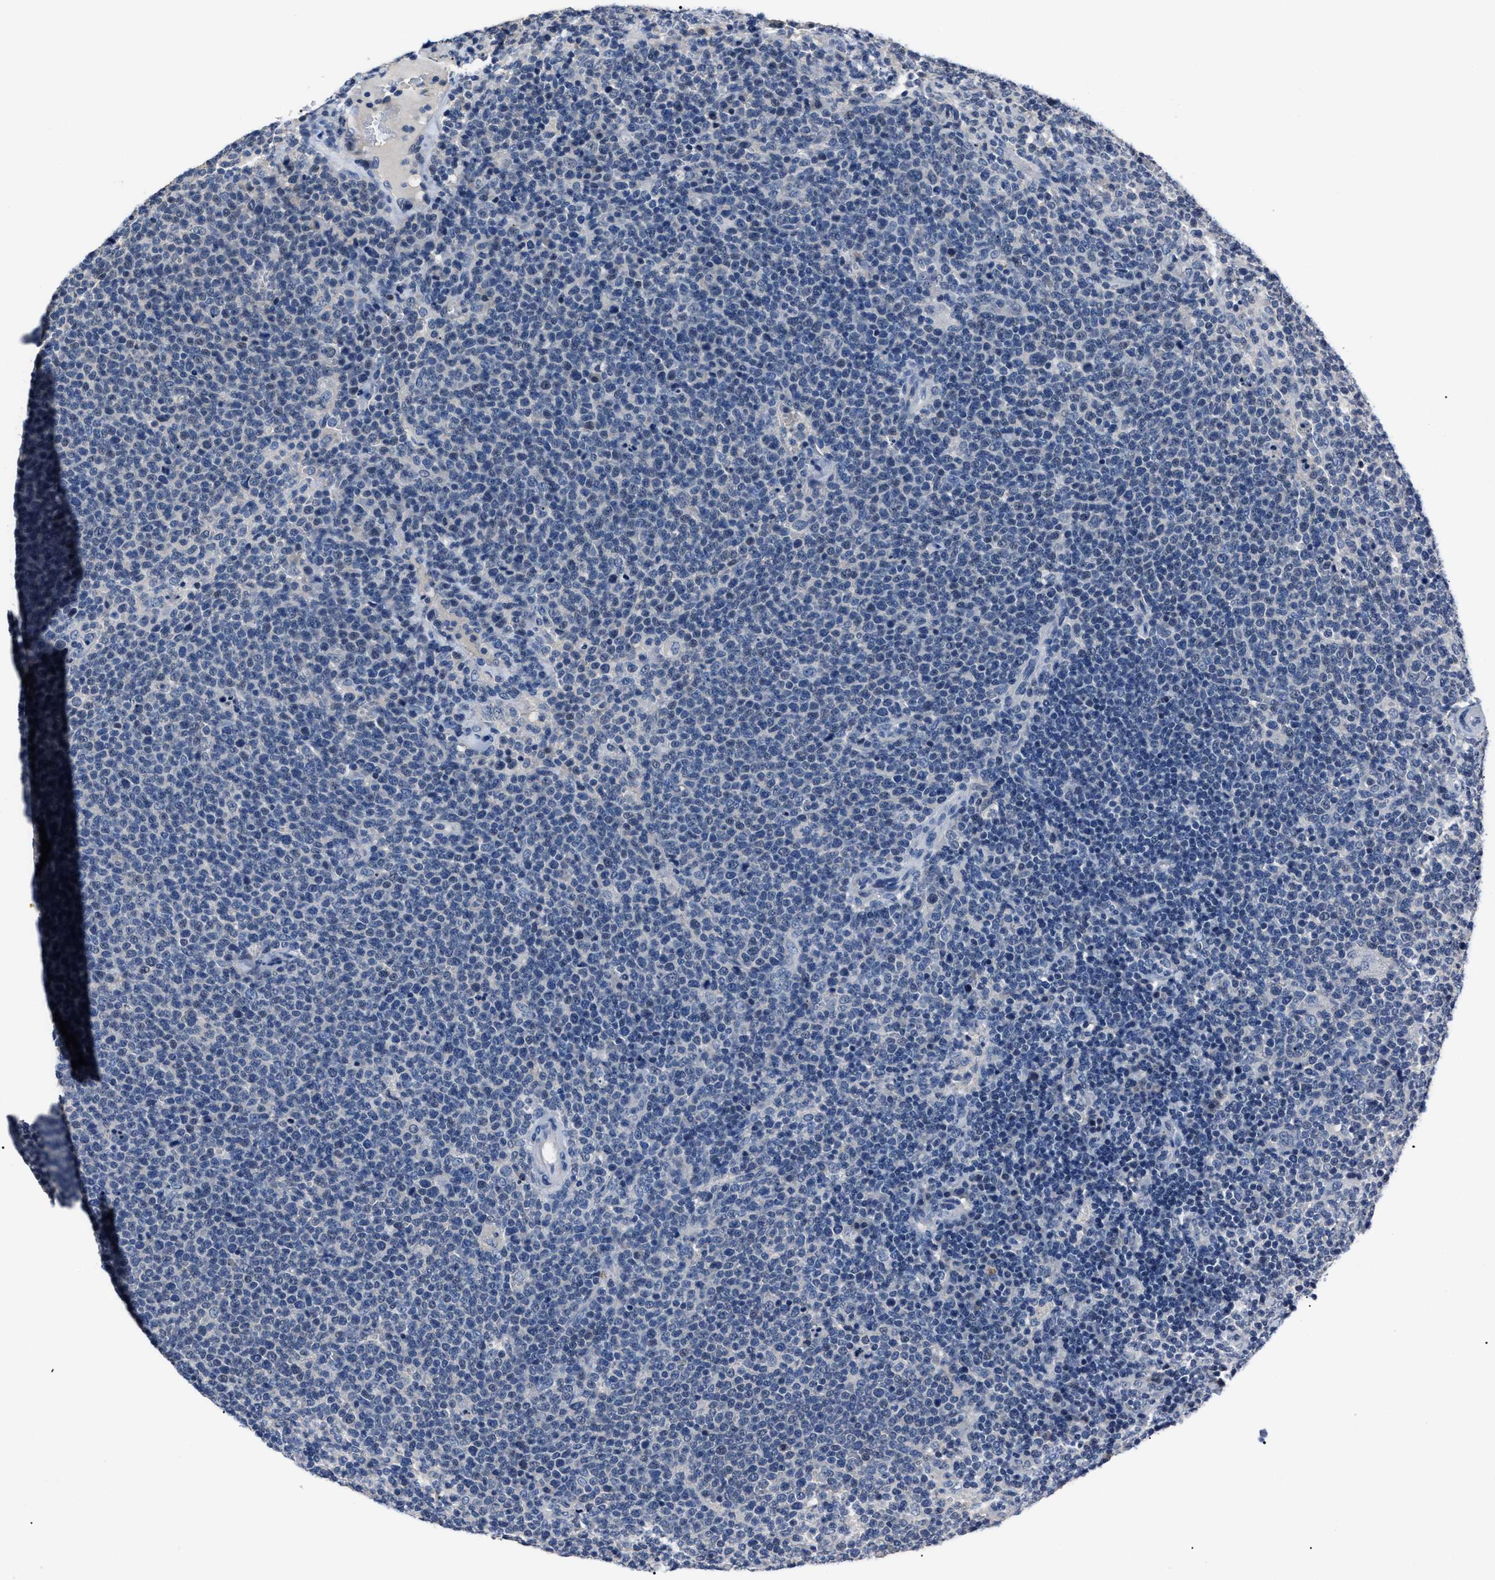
{"staining": {"intensity": "negative", "quantity": "none", "location": "none"}, "tissue": "lymphoma", "cell_type": "Tumor cells", "image_type": "cancer", "snomed": [{"axis": "morphology", "description": "Malignant lymphoma, non-Hodgkin's type, High grade"}, {"axis": "topography", "description": "Lymph node"}], "caption": "Immunohistochemistry (IHC) photomicrograph of neoplastic tissue: human lymphoma stained with DAB reveals no significant protein expression in tumor cells.", "gene": "LRWD1", "patient": {"sex": "male", "age": 61}}